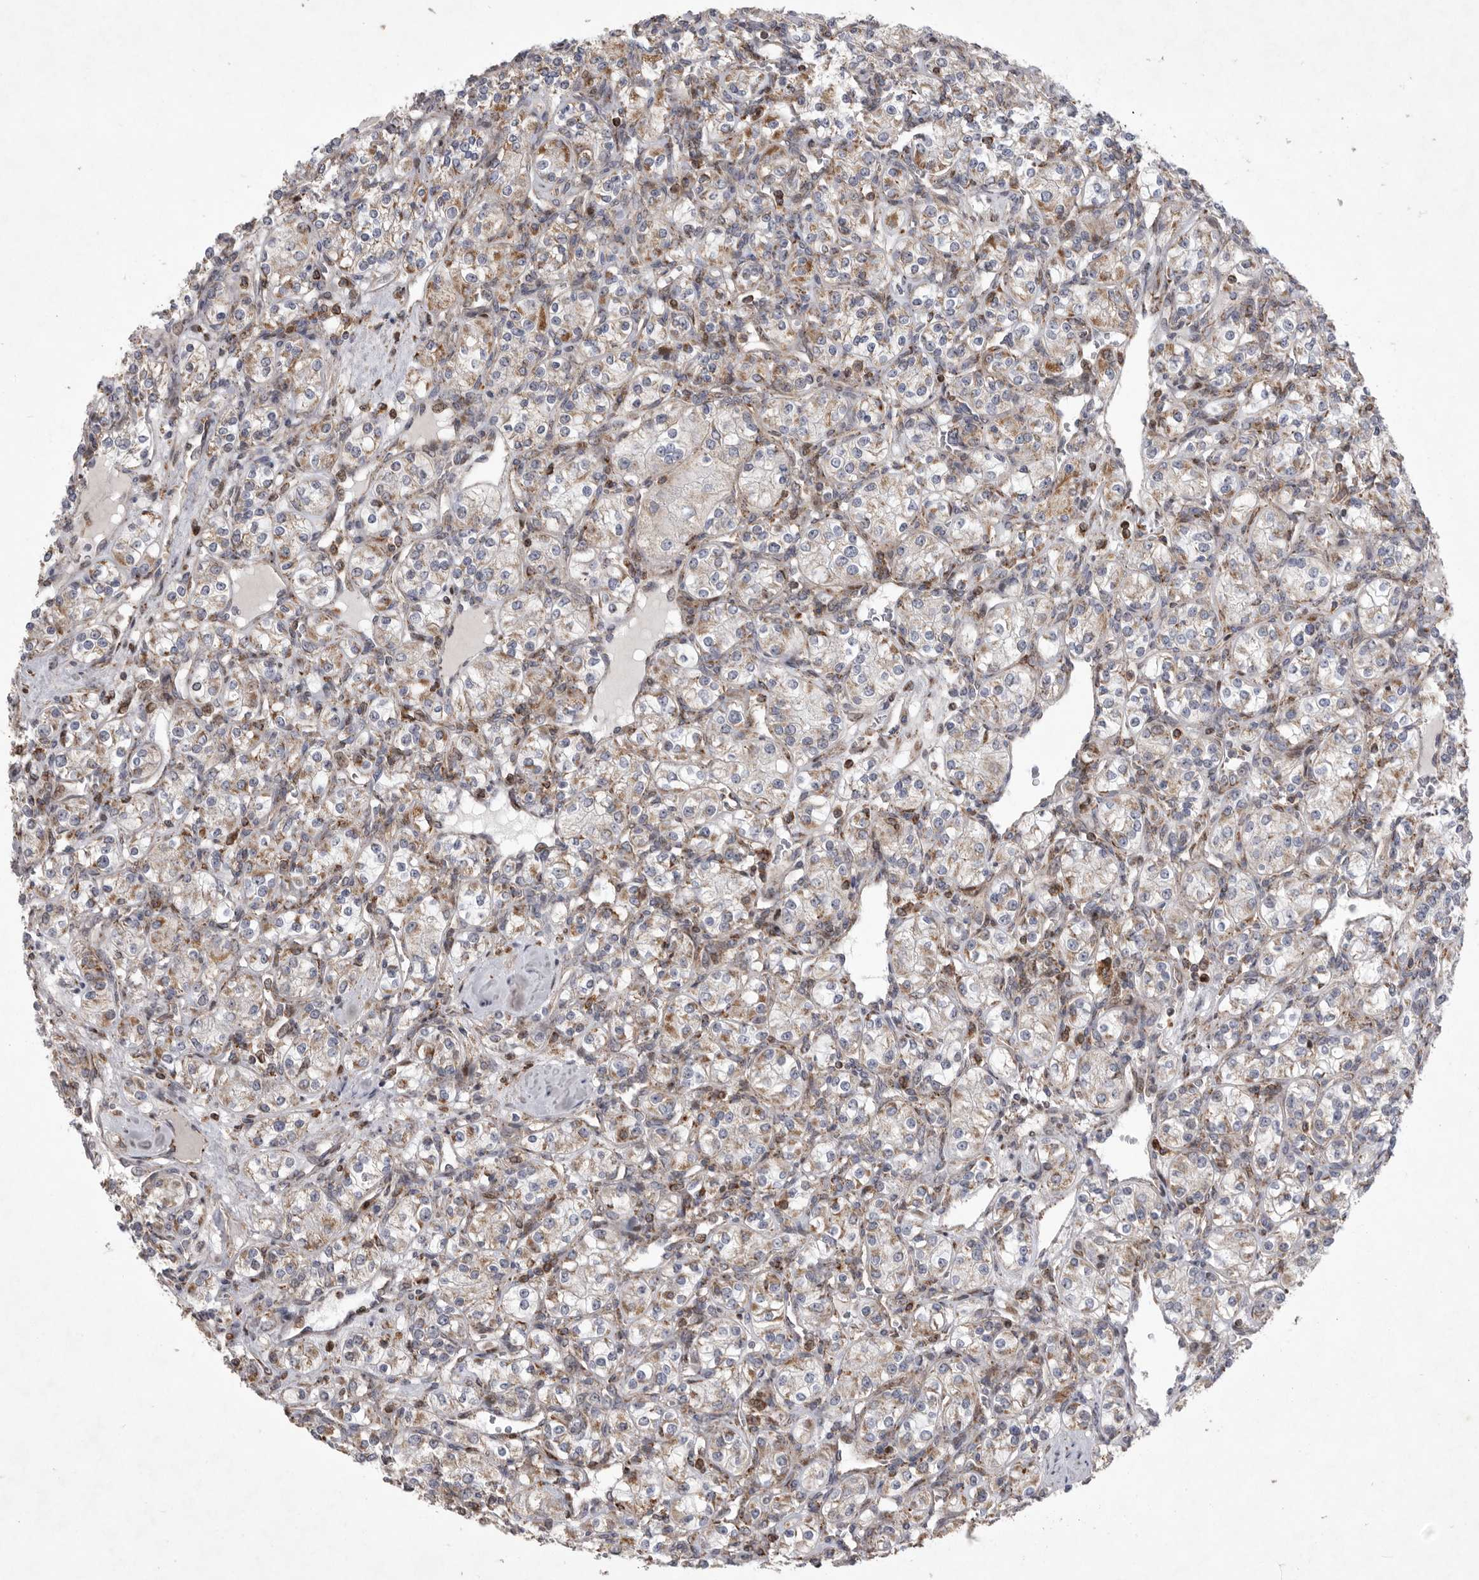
{"staining": {"intensity": "weak", "quantity": "<25%", "location": "cytoplasmic/membranous"}, "tissue": "renal cancer", "cell_type": "Tumor cells", "image_type": "cancer", "snomed": [{"axis": "morphology", "description": "Adenocarcinoma, NOS"}, {"axis": "topography", "description": "Kidney"}], "caption": "IHC image of human adenocarcinoma (renal) stained for a protein (brown), which exhibits no expression in tumor cells.", "gene": "MPZL1", "patient": {"sex": "male", "age": 77}}